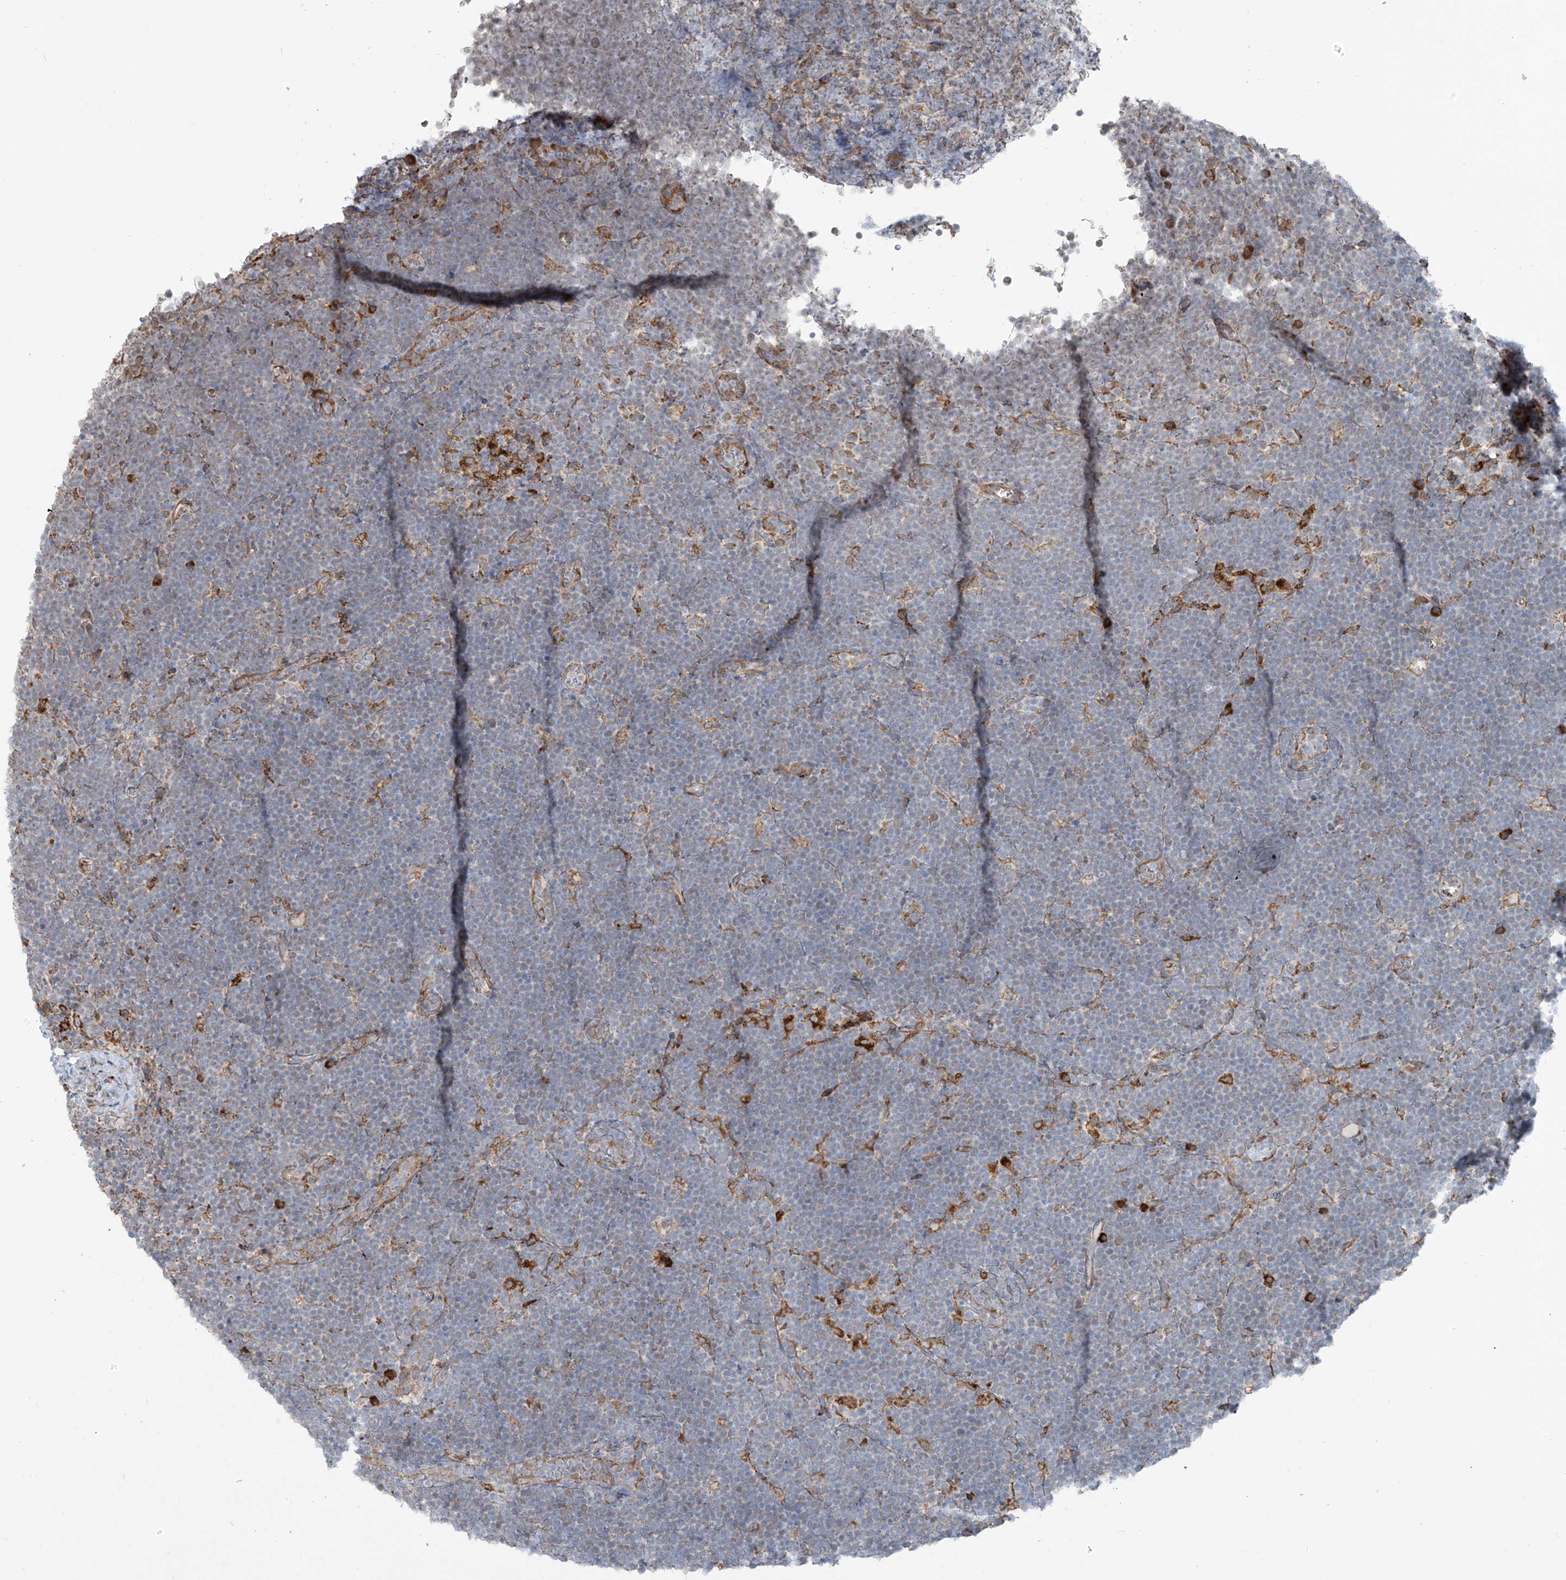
{"staining": {"intensity": "negative", "quantity": "none", "location": "none"}, "tissue": "lymphoma", "cell_type": "Tumor cells", "image_type": "cancer", "snomed": [{"axis": "morphology", "description": "Malignant lymphoma, non-Hodgkin's type, High grade"}, {"axis": "topography", "description": "Lymph node"}], "caption": "Immunohistochemical staining of human lymphoma displays no significant positivity in tumor cells.", "gene": "KATNIP", "patient": {"sex": "male", "age": 13}}